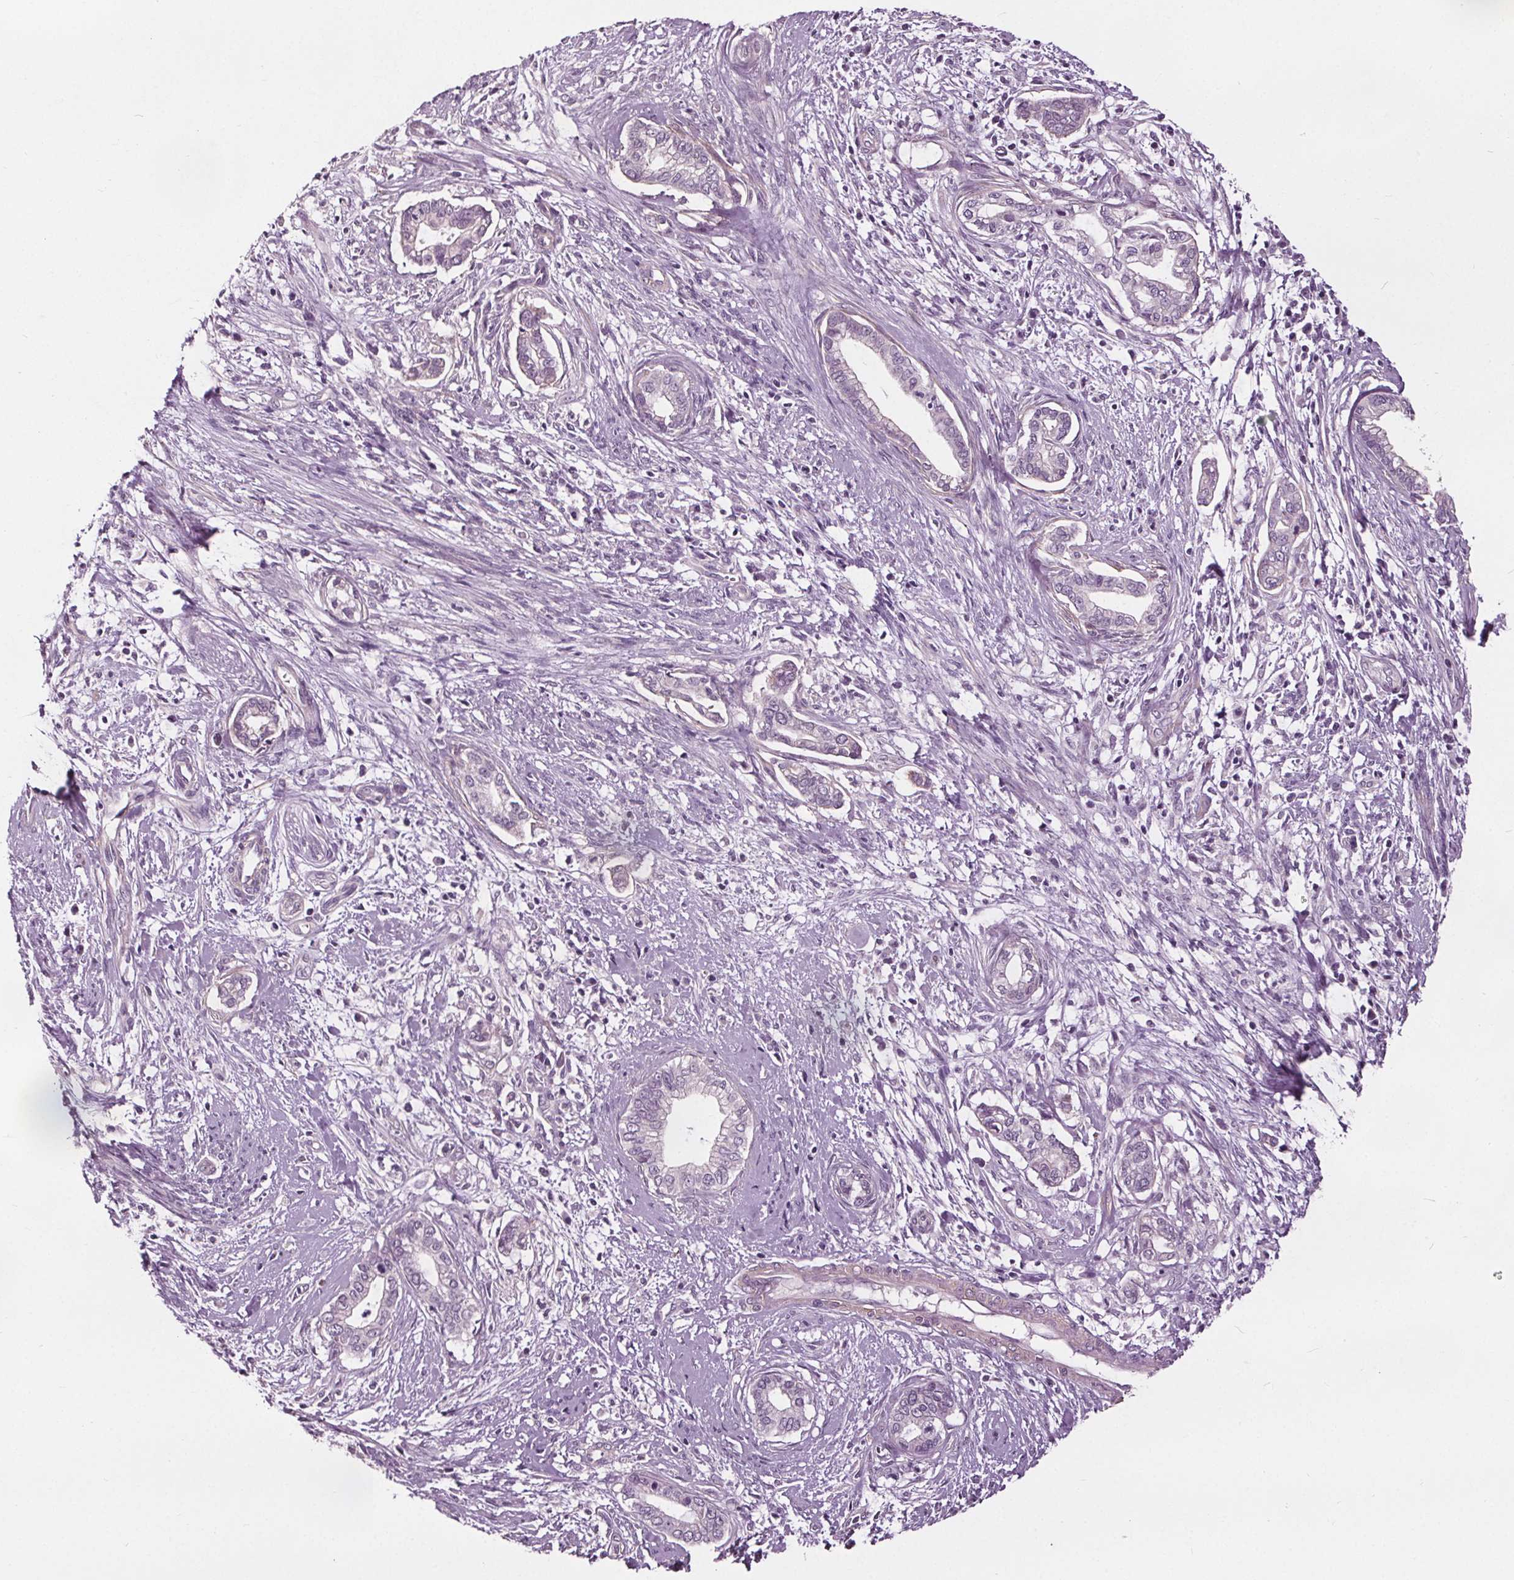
{"staining": {"intensity": "negative", "quantity": "none", "location": "none"}, "tissue": "cervical cancer", "cell_type": "Tumor cells", "image_type": "cancer", "snomed": [{"axis": "morphology", "description": "Adenocarcinoma, NOS"}, {"axis": "topography", "description": "Cervix"}], "caption": "High magnification brightfield microscopy of cervical cancer stained with DAB (brown) and counterstained with hematoxylin (blue): tumor cells show no significant expression. (Stains: DAB (3,3'-diaminobenzidine) immunohistochemistry (IHC) with hematoxylin counter stain, Microscopy: brightfield microscopy at high magnification).", "gene": "RASA1", "patient": {"sex": "female", "age": 62}}